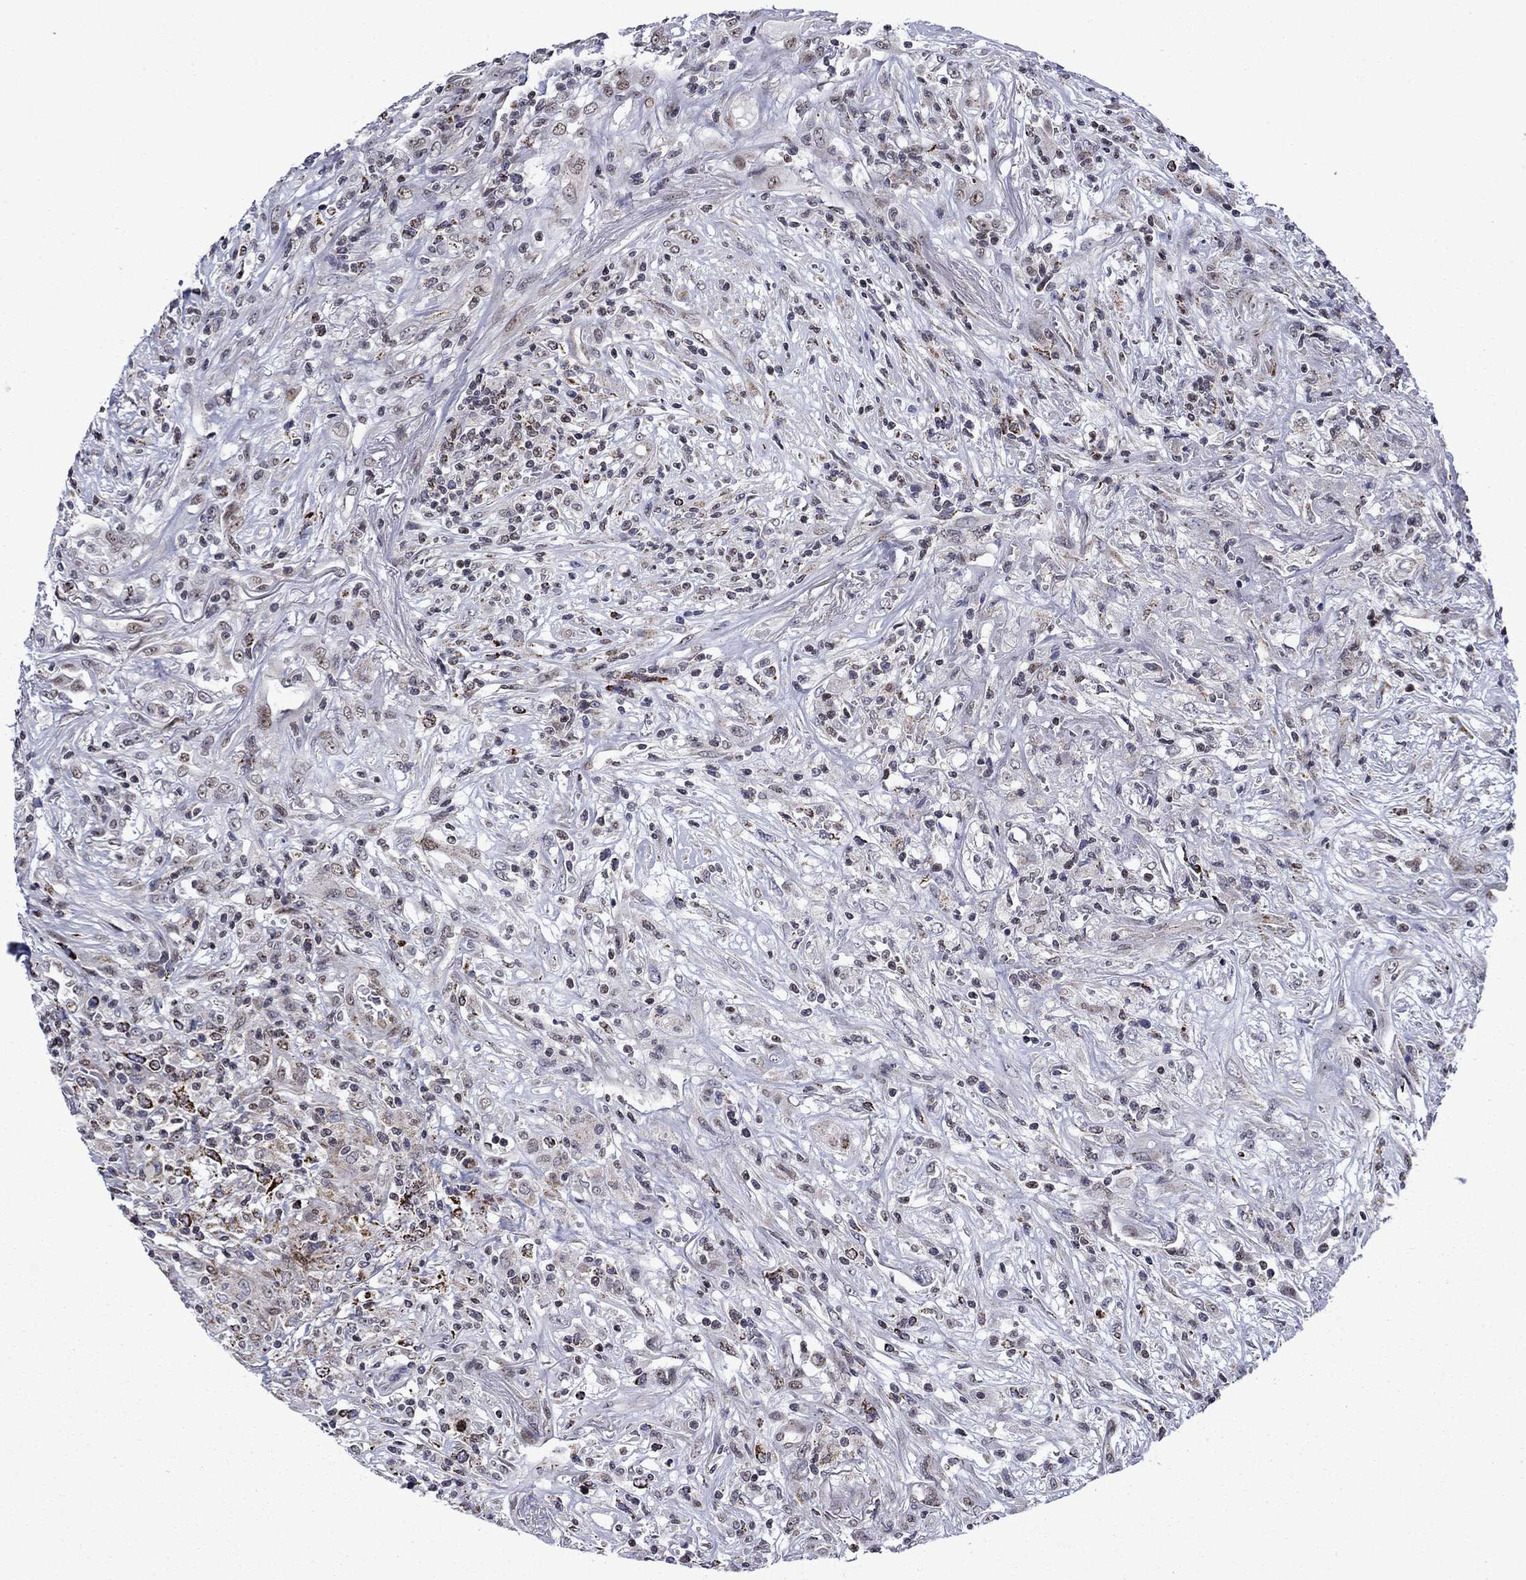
{"staining": {"intensity": "moderate", "quantity": "<25%", "location": "cytoplasmic/membranous"}, "tissue": "lymphoma", "cell_type": "Tumor cells", "image_type": "cancer", "snomed": [{"axis": "morphology", "description": "Malignant lymphoma, non-Hodgkin's type, High grade"}, {"axis": "topography", "description": "Lung"}], "caption": "Lymphoma tissue exhibits moderate cytoplasmic/membranous staining in approximately <25% of tumor cells, visualized by immunohistochemistry.", "gene": "SURF2", "patient": {"sex": "male", "age": 79}}